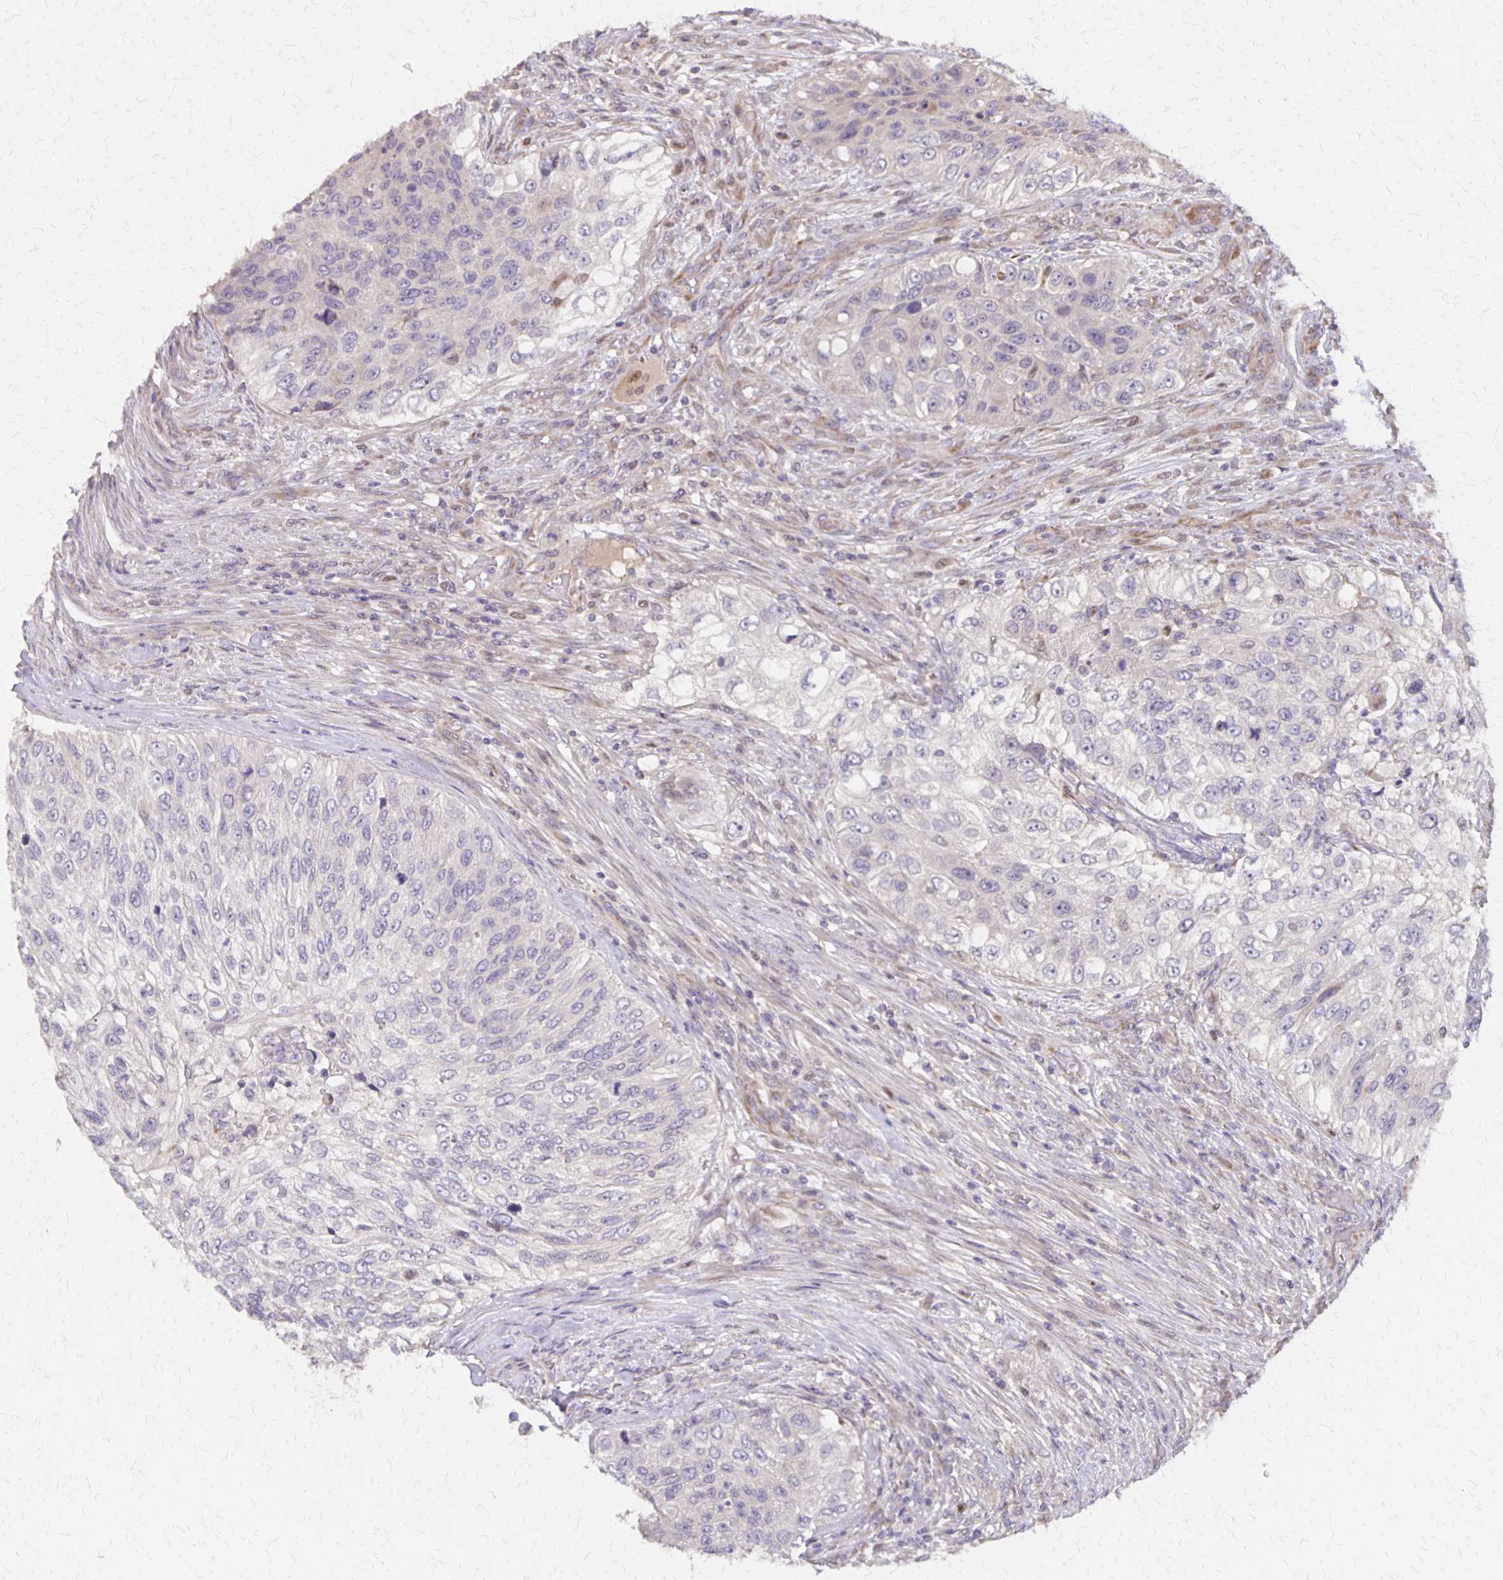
{"staining": {"intensity": "negative", "quantity": "none", "location": "none"}, "tissue": "urothelial cancer", "cell_type": "Tumor cells", "image_type": "cancer", "snomed": [{"axis": "morphology", "description": "Urothelial carcinoma, High grade"}, {"axis": "topography", "description": "Urinary bladder"}], "caption": "An immunohistochemistry (IHC) histopathology image of high-grade urothelial carcinoma is shown. There is no staining in tumor cells of high-grade urothelial carcinoma.", "gene": "NOG", "patient": {"sex": "female", "age": 60}}